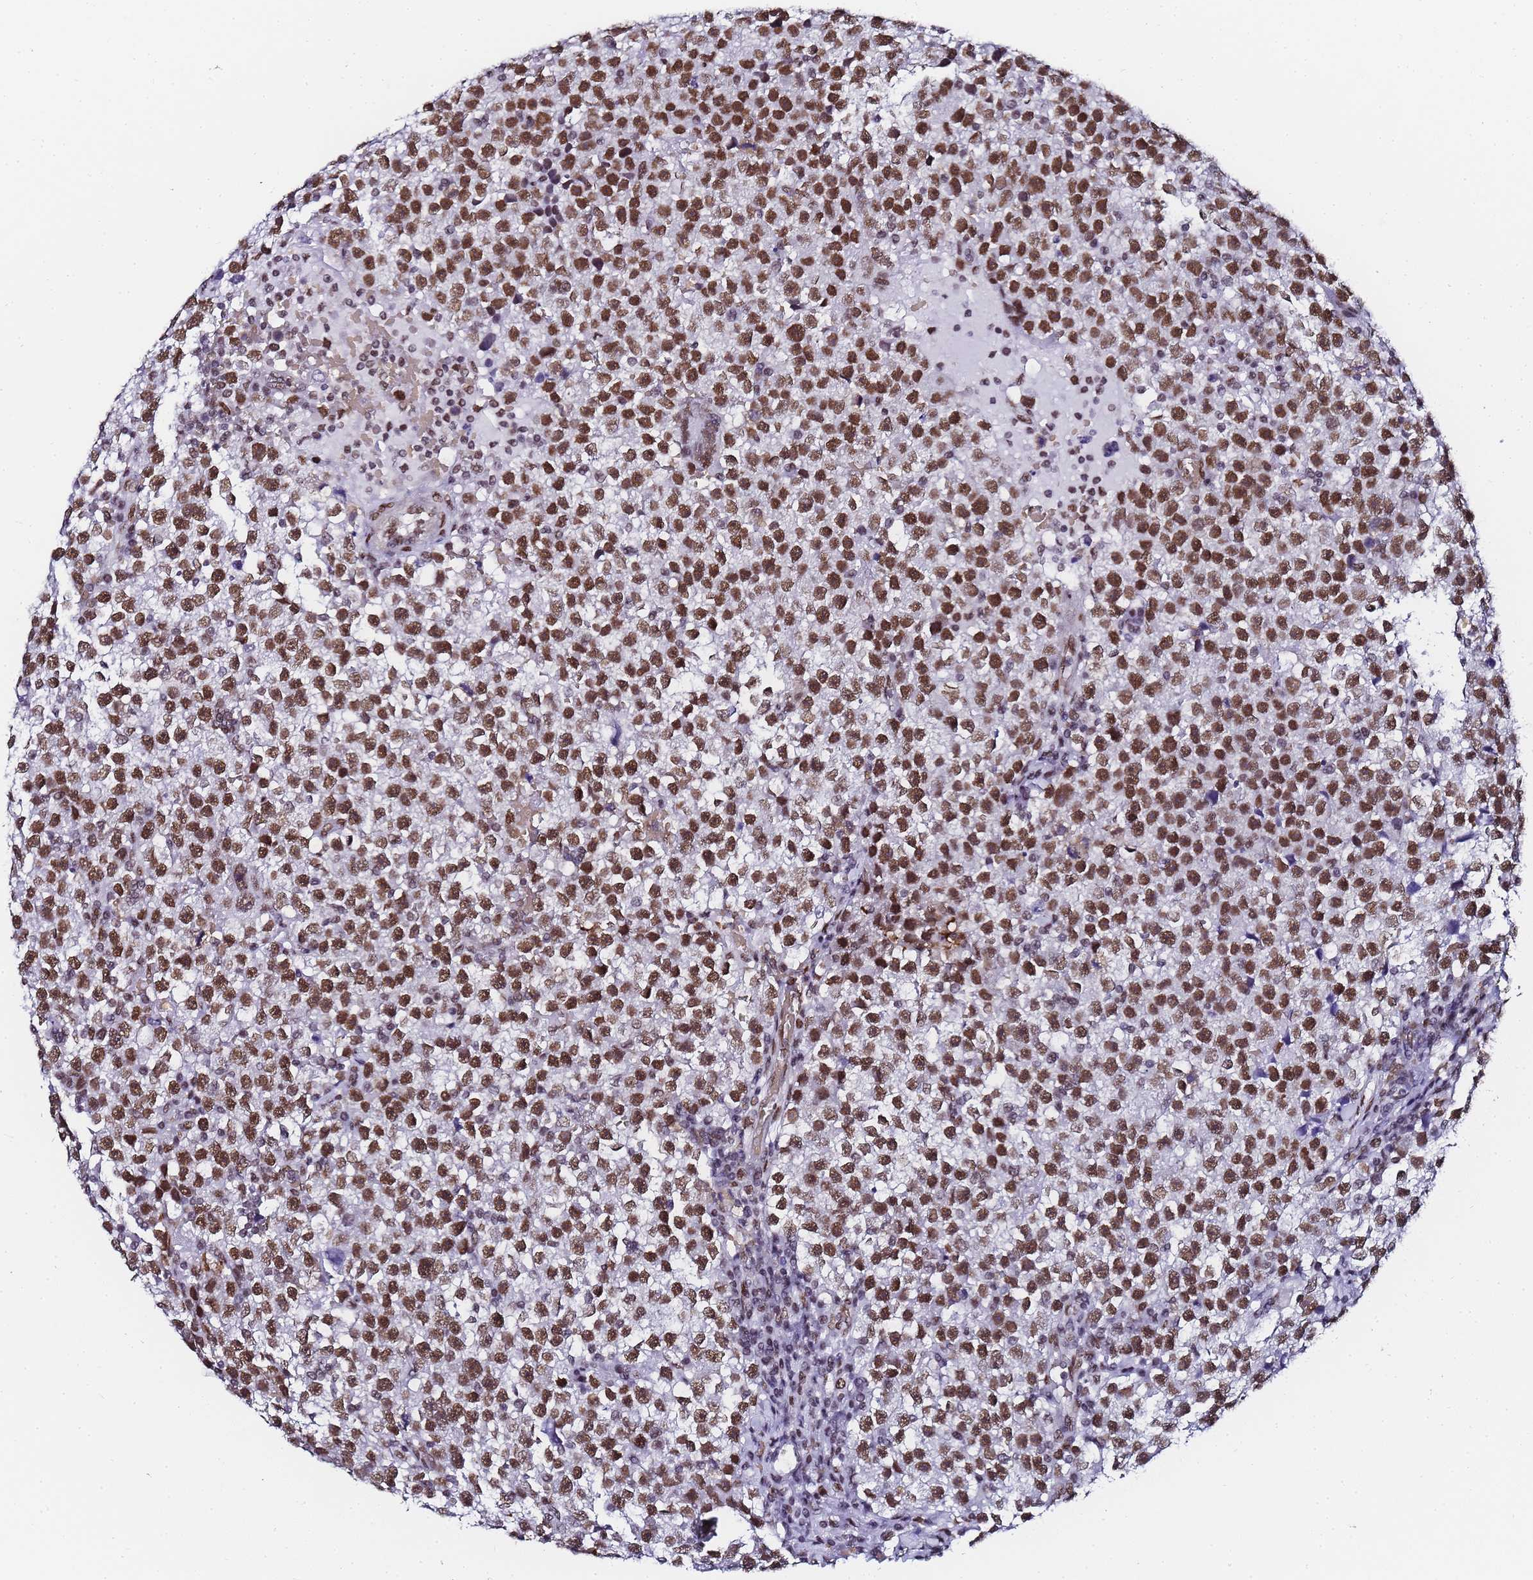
{"staining": {"intensity": "strong", "quantity": ">75%", "location": "nuclear"}, "tissue": "testis cancer", "cell_type": "Tumor cells", "image_type": "cancer", "snomed": [{"axis": "morphology", "description": "Seminoma, NOS"}, {"axis": "topography", "description": "Testis"}], "caption": "IHC of testis seminoma shows high levels of strong nuclear expression in approximately >75% of tumor cells.", "gene": "POLR1A", "patient": {"sex": "male", "age": 22}}